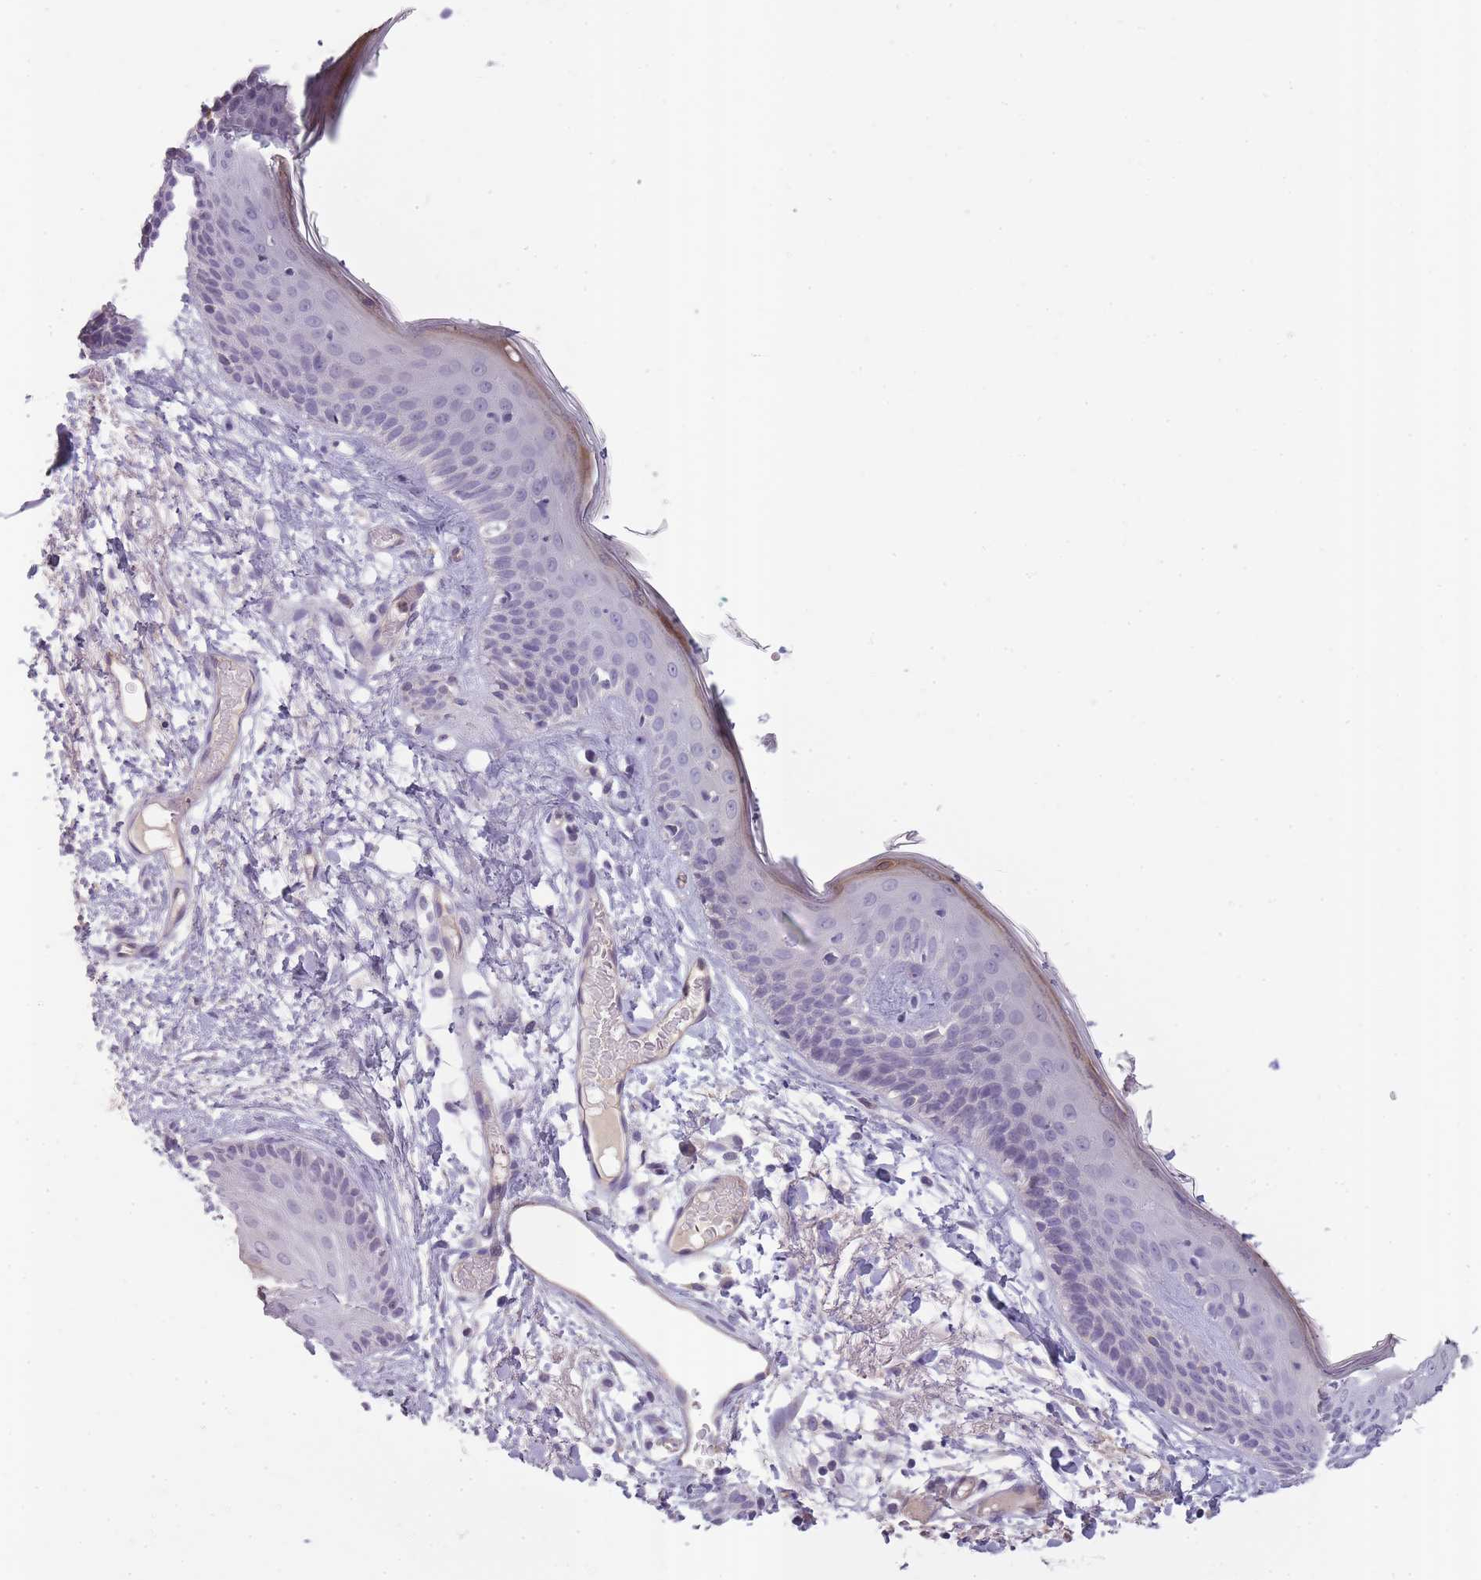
{"staining": {"intensity": "negative", "quantity": "none", "location": "none"}, "tissue": "skin", "cell_type": "Fibroblasts", "image_type": "normal", "snomed": [{"axis": "morphology", "description": "Normal tissue, NOS"}, {"axis": "topography", "description": "Skin"}], "caption": "IHC photomicrograph of benign skin: skin stained with DAB (3,3'-diaminobenzidine) exhibits no significant protein positivity in fibroblasts.", "gene": "SLC8A2", "patient": {"sex": "male", "age": 79}}